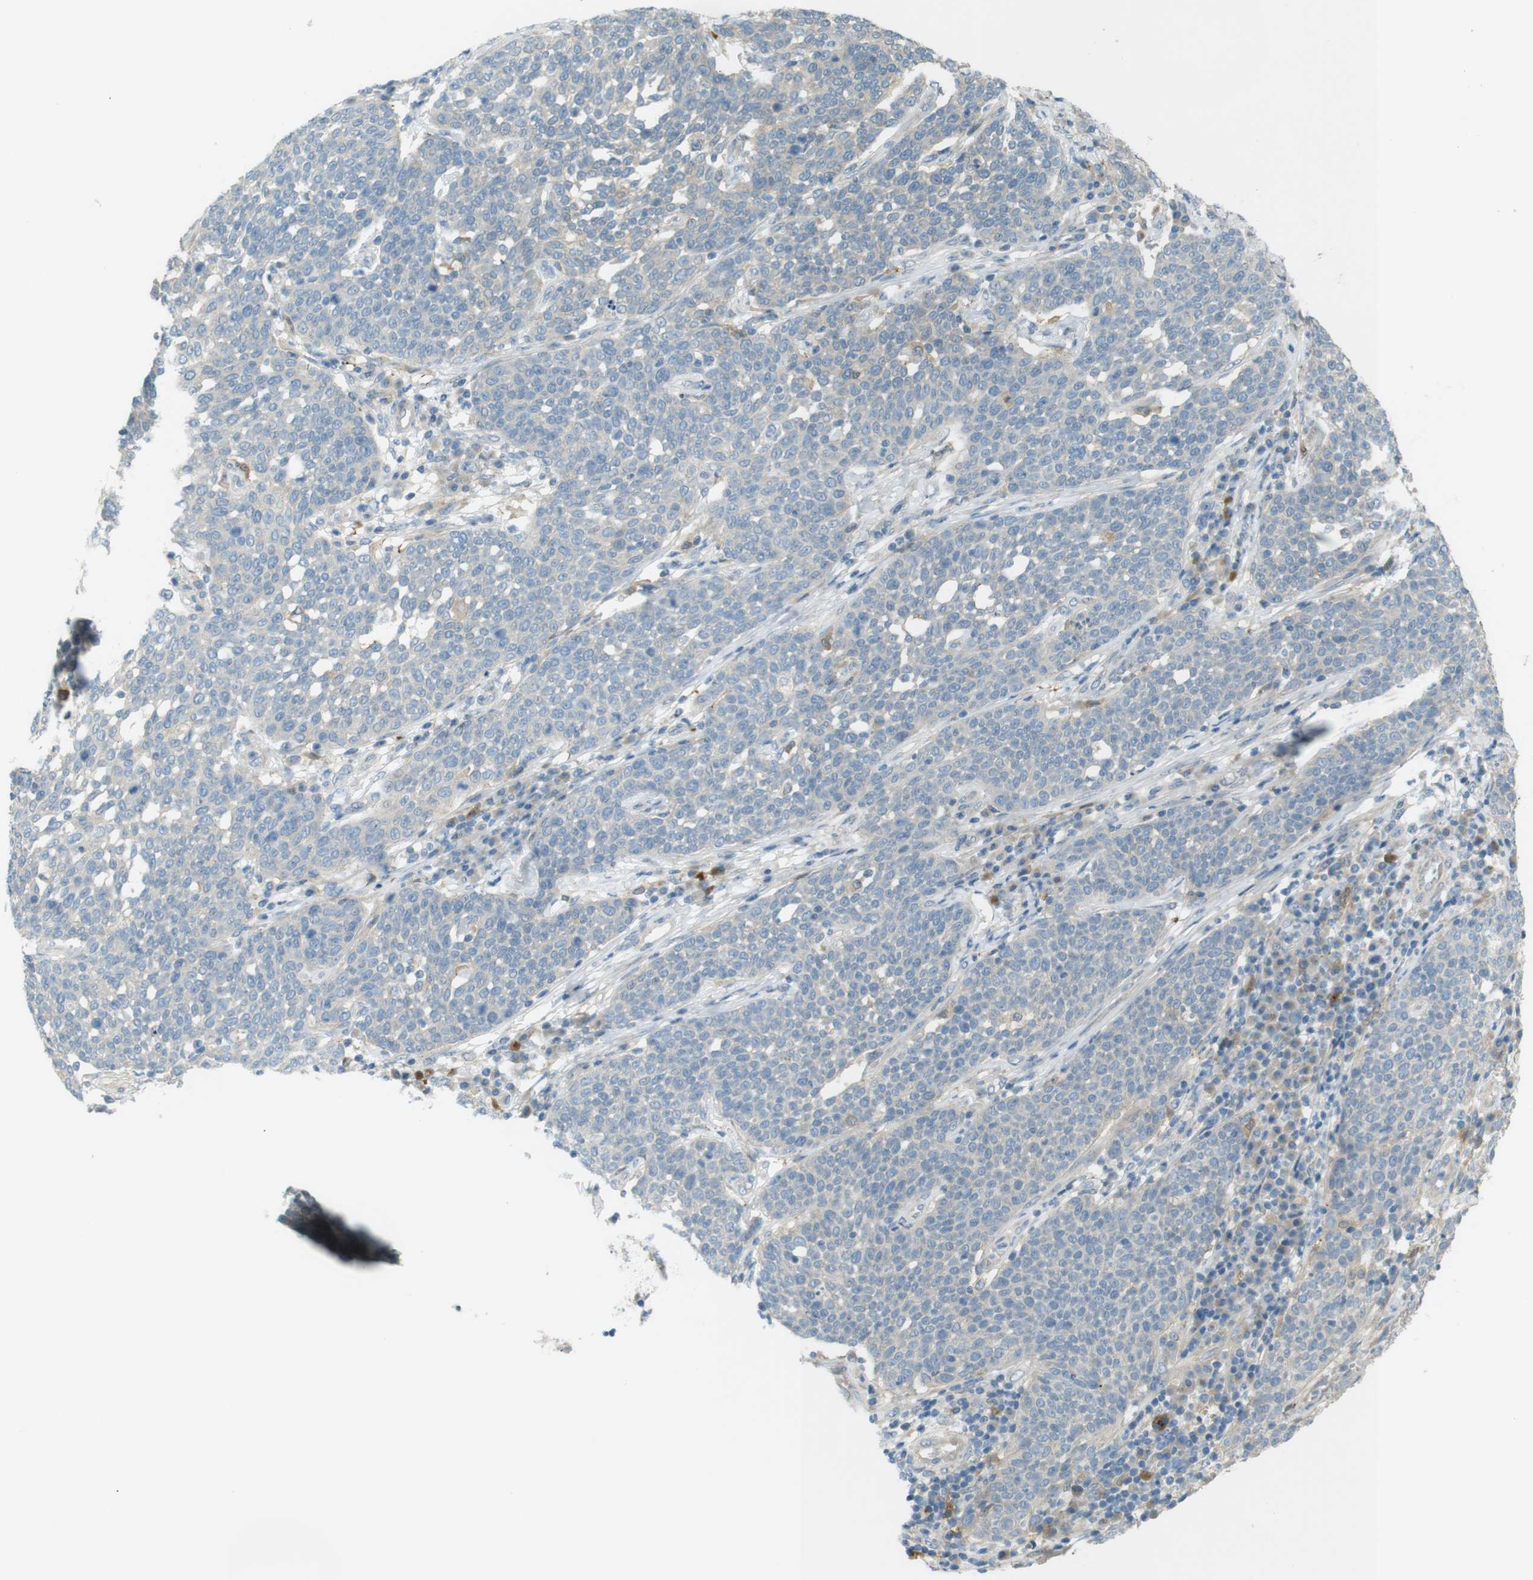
{"staining": {"intensity": "negative", "quantity": "none", "location": "none"}, "tissue": "cervical cancer", "cell_type": "Tumor cells", "image_type": "cancer", "snomed": [{"axis": "morphology", "description": "Squamous cell carcinoma, NOS"}, {"axis": "topography", "description": "Cervix"}], "caption": "This is an immunohistochemistry (IHC) image of human cervical squamous cell carcinoma. There is no positivity in tumor cells.", "gene": "TMEM41B", "patient": {"sex": "female", "age": 34}}